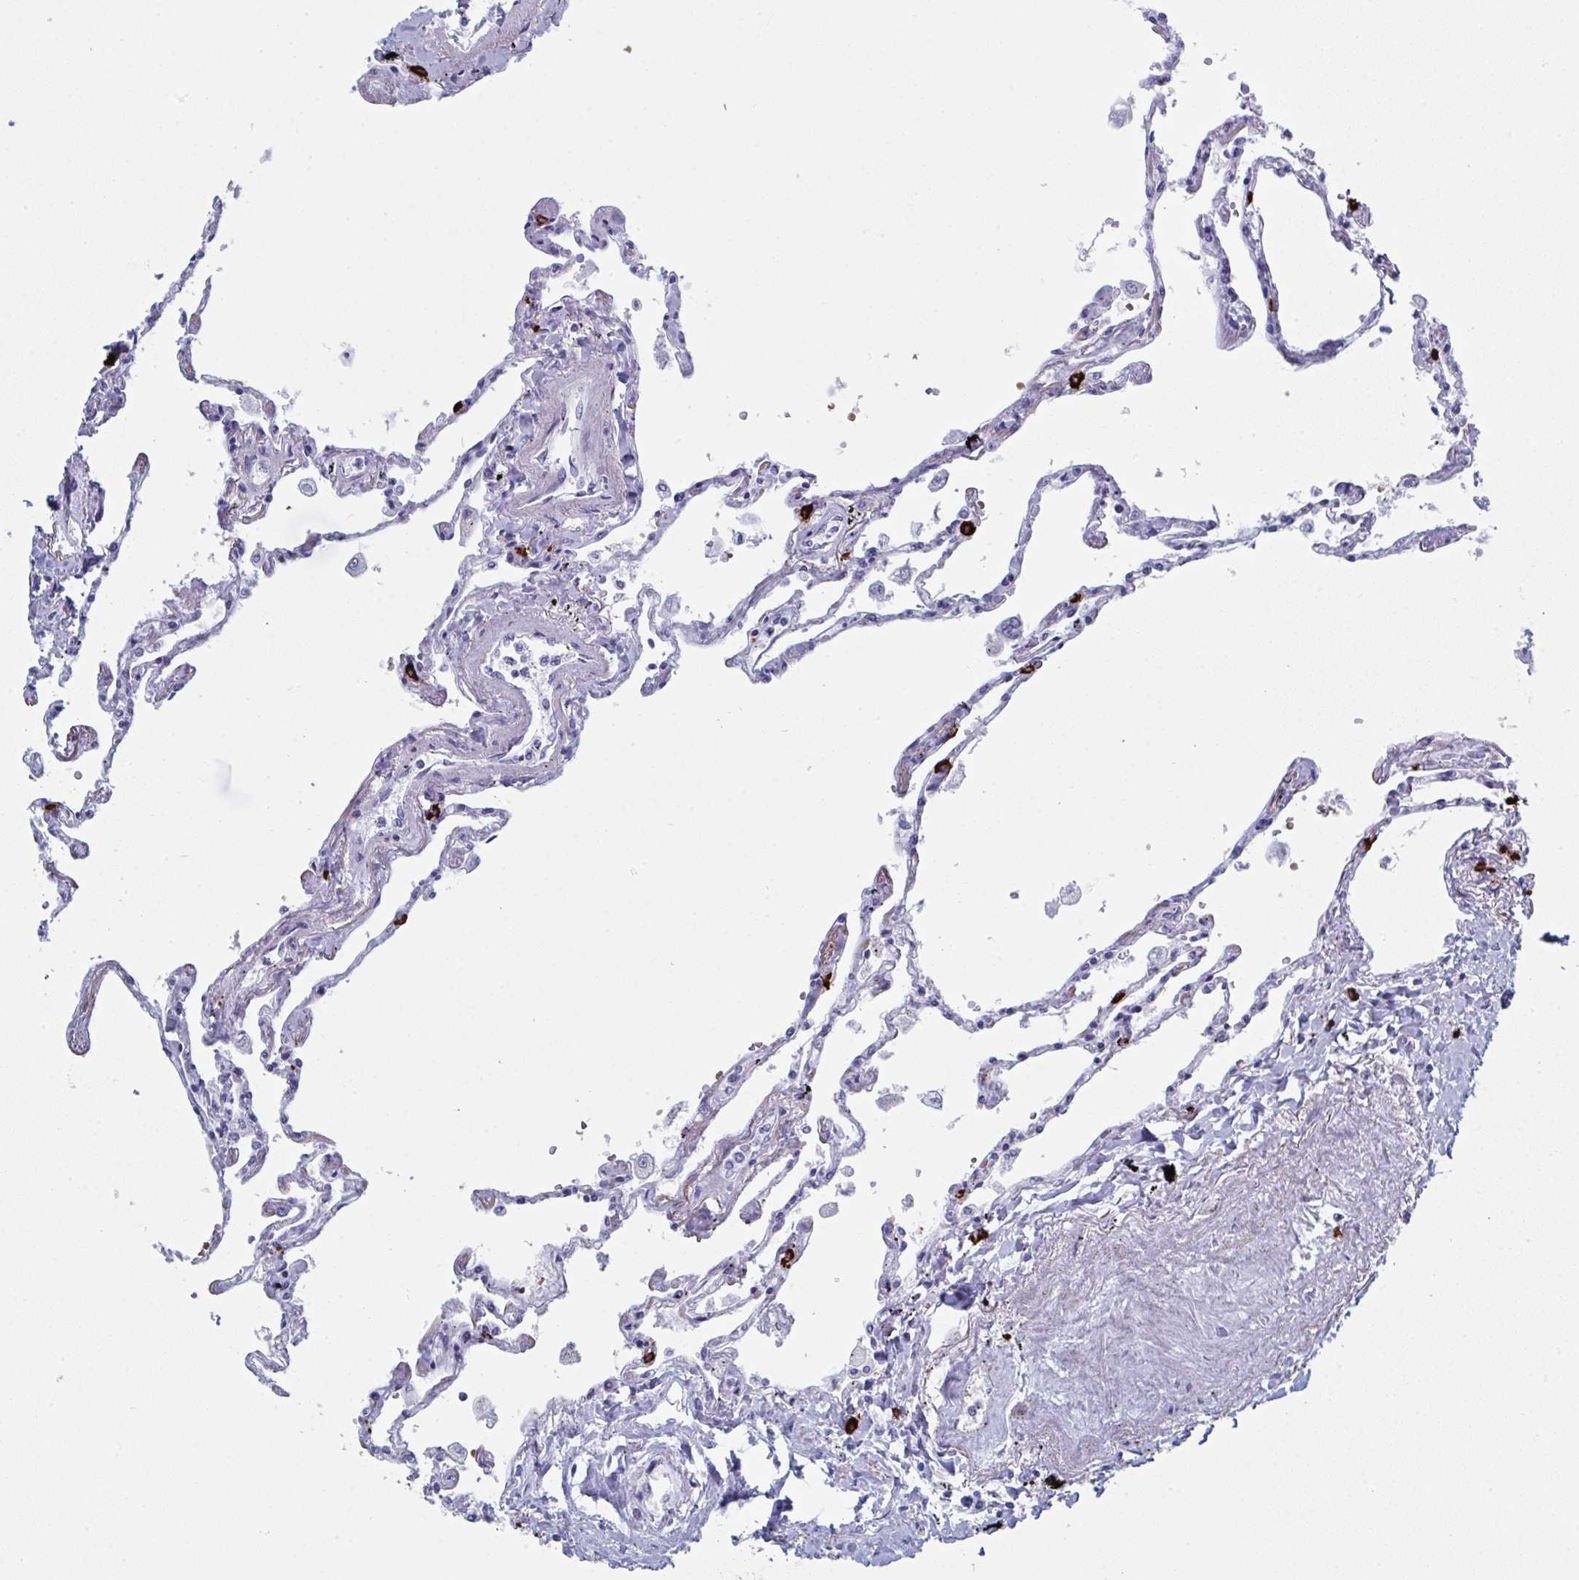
{"staining": {"intensity": "strong", "quantity": "<25%", "location": "cytoplasmic/membranous"}, "tissue": "lung", "cell_type": "Alveolar cells", "image_type": "normal", "snomed": [{"axis": "morphology", "description": "Normal tissue, NOS"}, {"axis": "topography", "description": "Lung"}], "caption": "Approximately <25% of alveolar cells in normal lung demonstrate strong cytoplasmic/membranous protein positivity as visualized by brown immunohistochemical staining.", "gene": "ZNF684", "patient": {"sex": "female", "age": 67}}